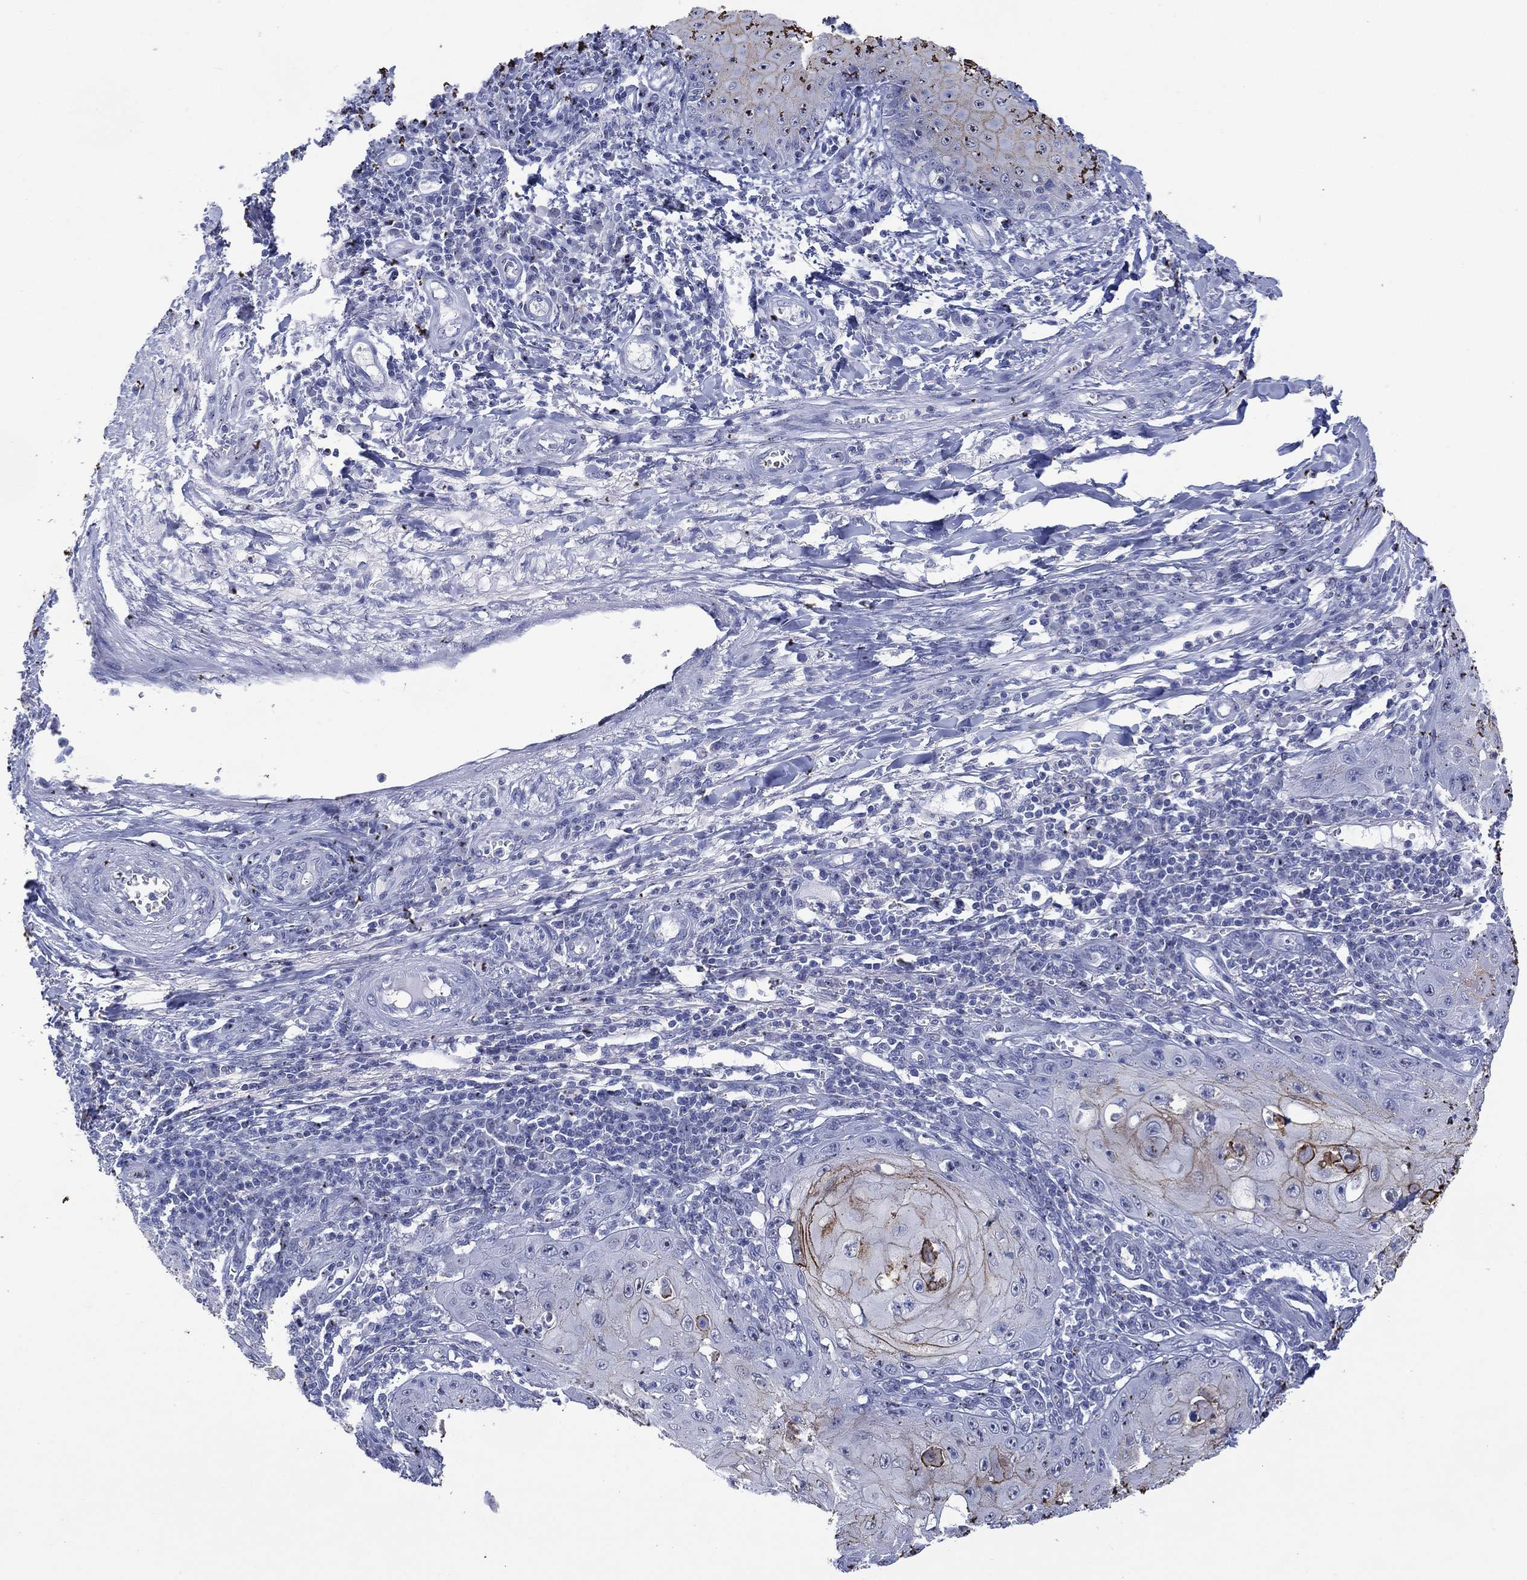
{"staining": {"intensity": "strong", "quantity": "<25%", "location": "cytoplasmic/membranous"}, "tissue": "skin cancer", "cell_type": "Tumor cells", "image_type": "cancer", "snomed": [{"axis": "morphology", "description": "Squamous cell carcinoma, NOS"}, {"axis": "topography", "description": "Skin"}], "caption": "IHC (DAB (3,3'-diaminobenzidine)) staining of squamous cell carcinoma (skin) displays strong cytoplasmic/membranous protein staining in approximately <25% of tumor cells.", "gene": "DSG1", "patient": {"sex": "male", "age": 70}}